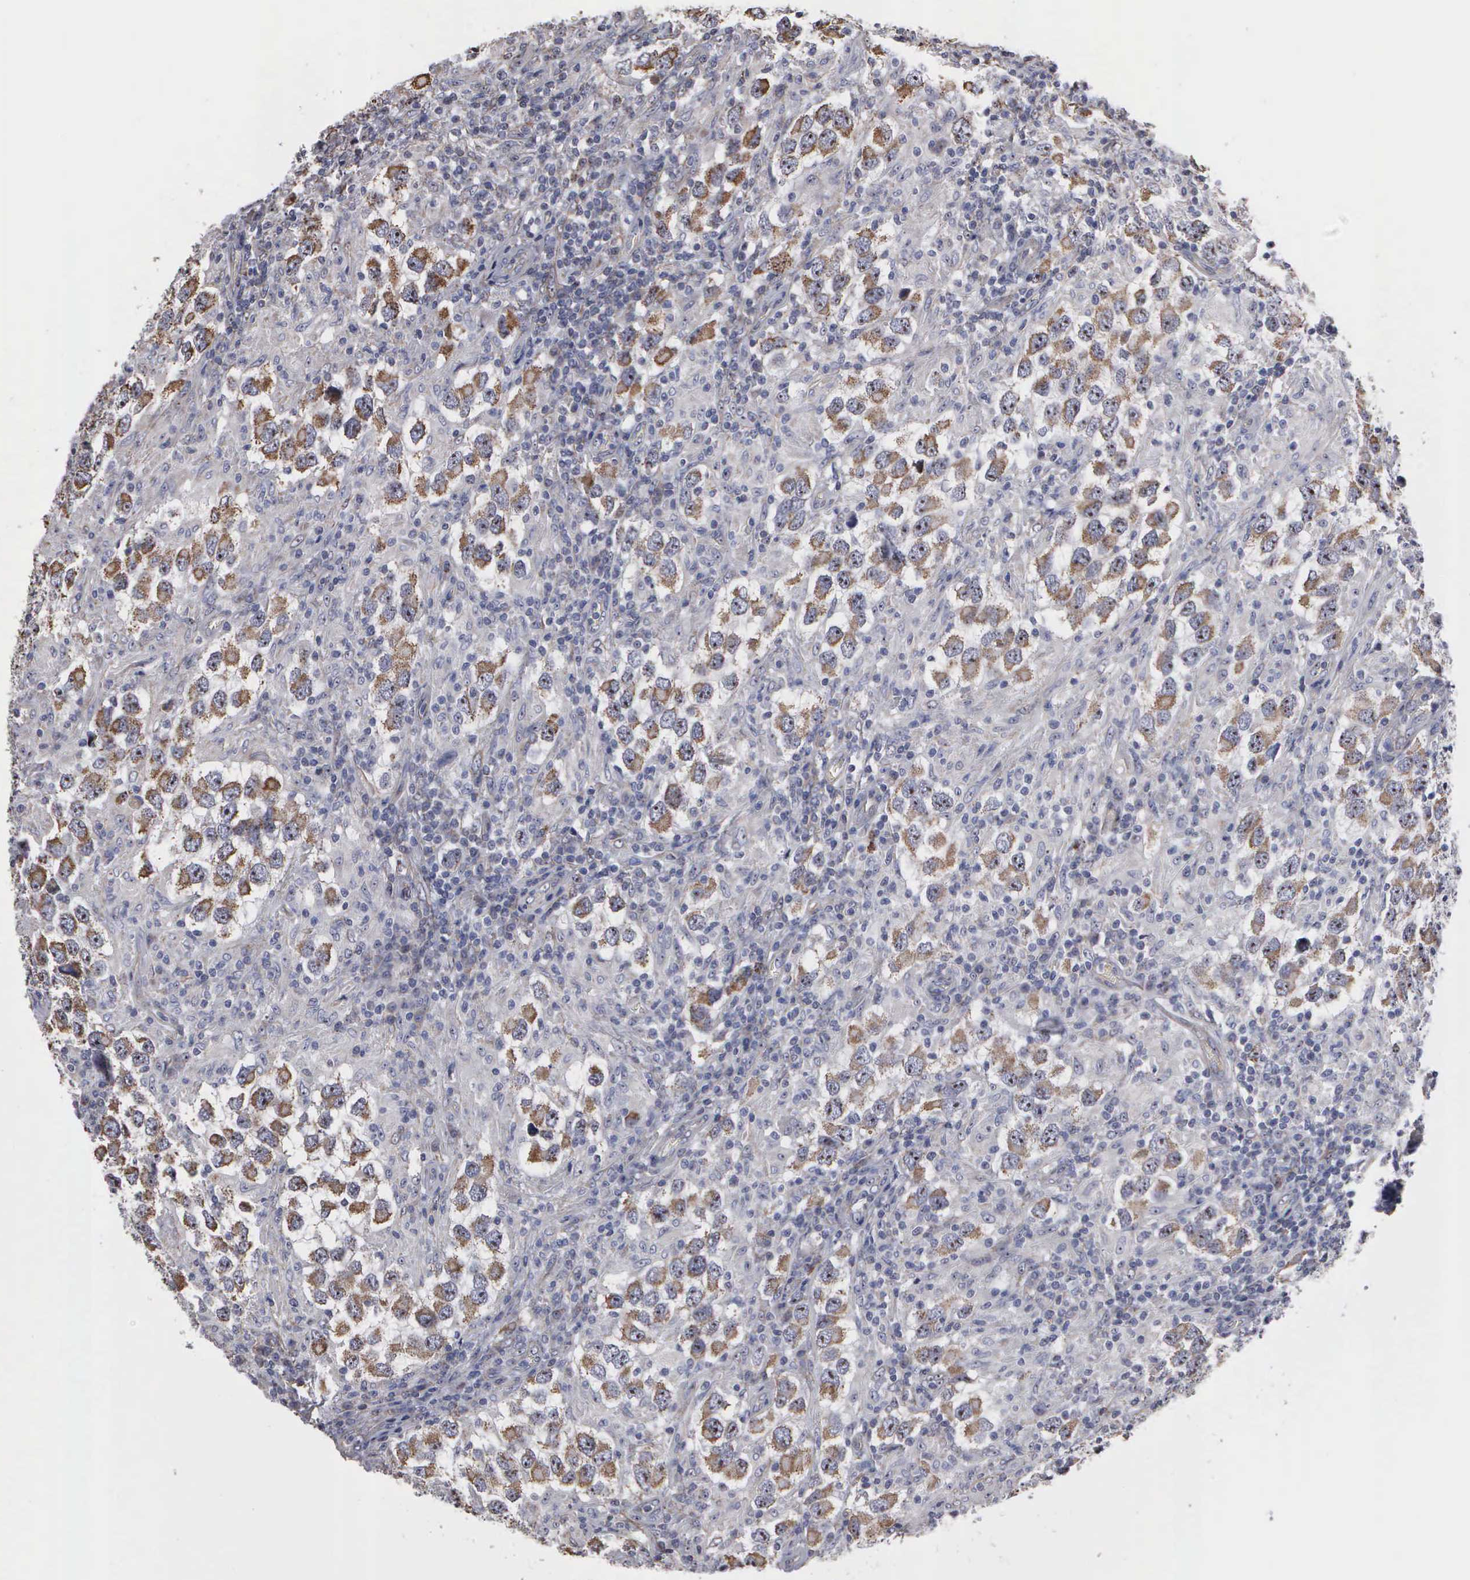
{"staining": {"intensity": "weak", "quantity": "25%-75%", "location": "cytoplasmic/membranous,nuclear"}, "tissue": "testis cancer", "cell_type": "Tumor cells", "image_type": "cancer", "snomed": [{"axis": "morphology", "description": "Carcinoma, Embryonal, NOS"}, {"axis": "topography", "description": "Testis"}], "caption": "Testis cancer (embryonal carcinoma) stained for a protein exhibits weak cytoplasmic/membranous and nuclear positivity in tumor cells. (DAB (3,3'-diaminobenzidine) IHC with brightfield microscopy, high magnification).", "gene": "NGDN", "patient": {"sex": "male", "age": 21}}